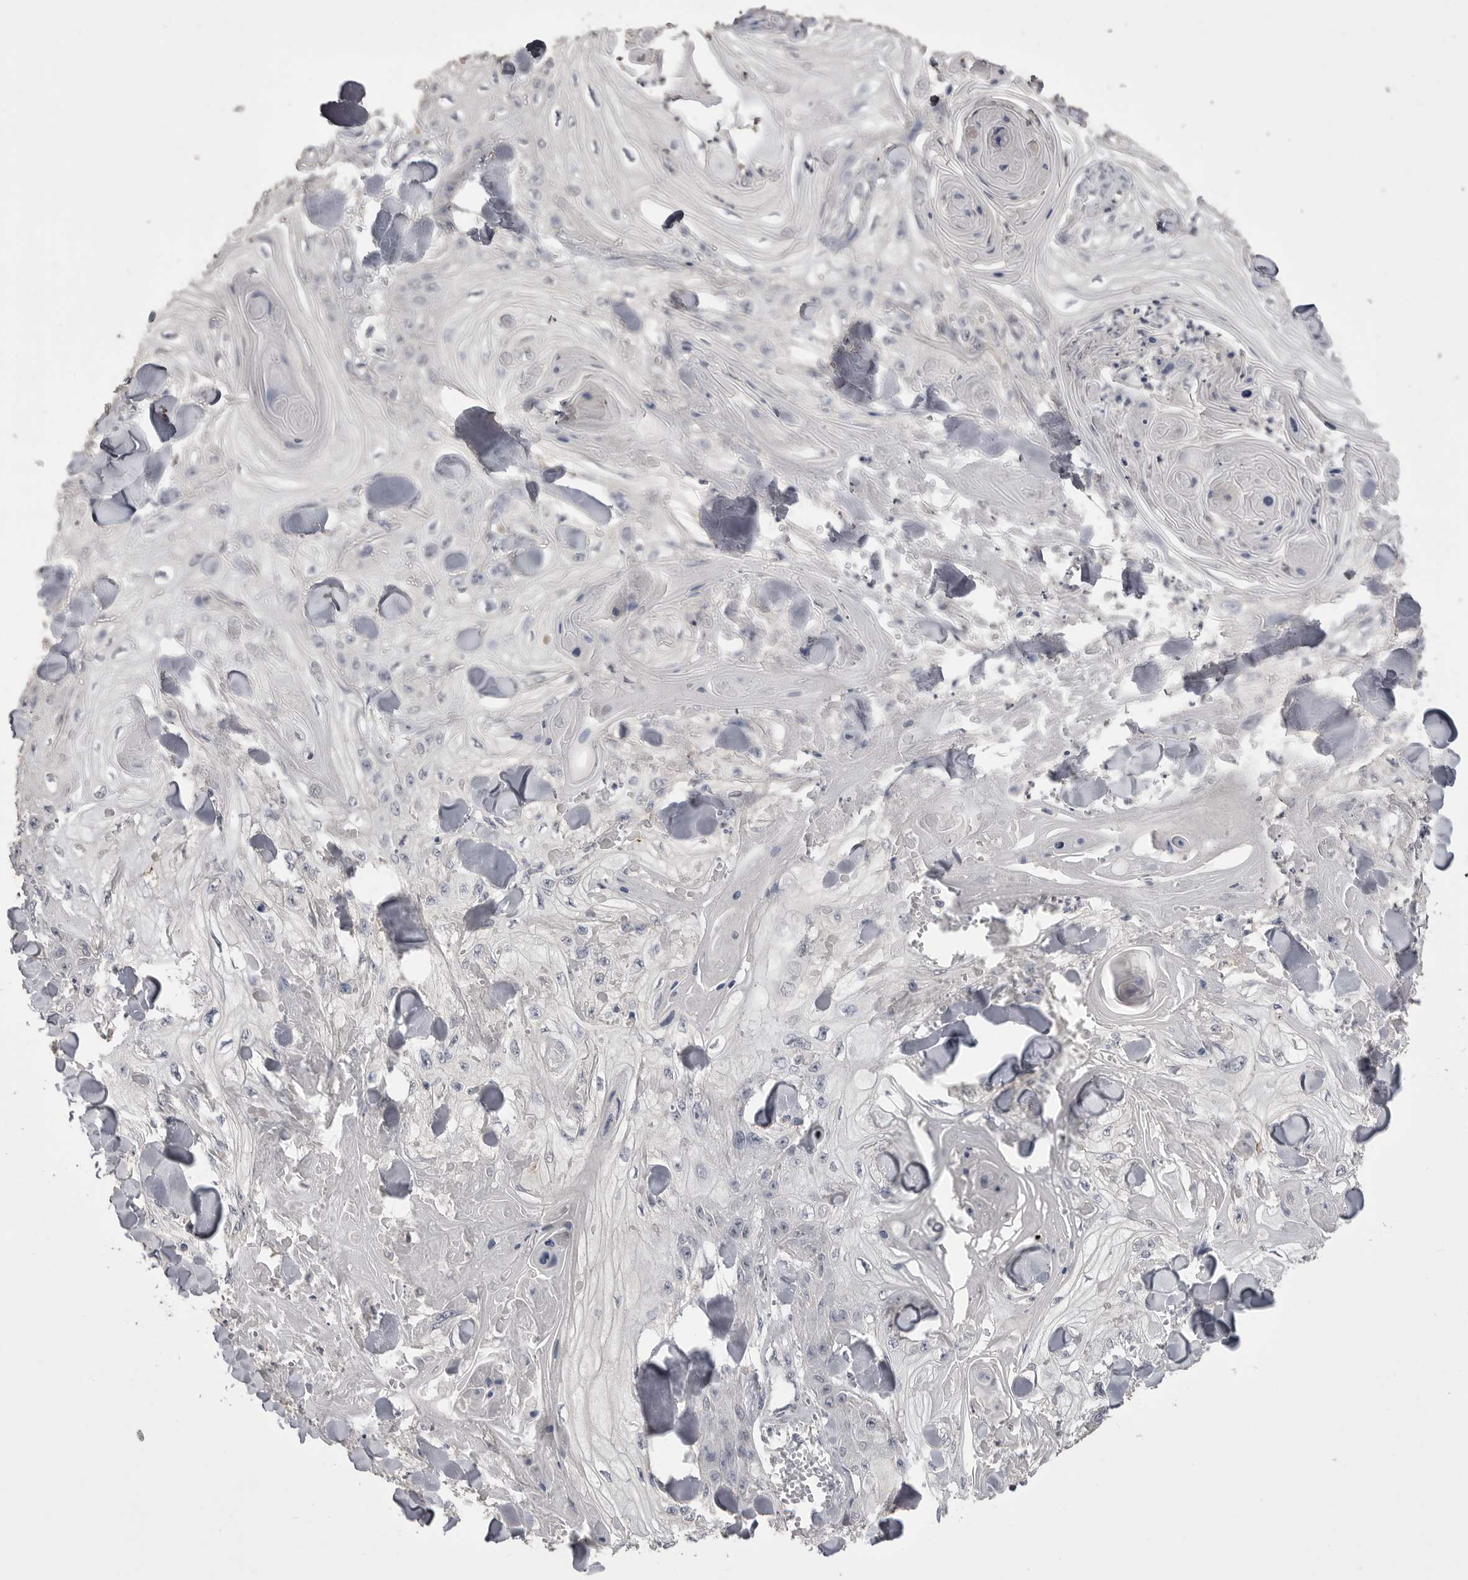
{"staining": {"intensity": "negative", "quantity": "none", "location": "none"}, "tissue": "skin cancer", "cell_type": "Tumor cells", "image_type": "cancer", "snomed": [{"axis": "morphology", "description": "Squamous cell carcinoma, NOS"}, {"axis": "topography", "description": "Skin"}], "caption": "DAB (3,3'-diaminobenzidine) immunohistochemical staining of human skin squamous cell carcinoma demonstrates no significant staining in tumor cells.", "gene": "MMP7", "patient": {"sex": "male", "age": 74}}